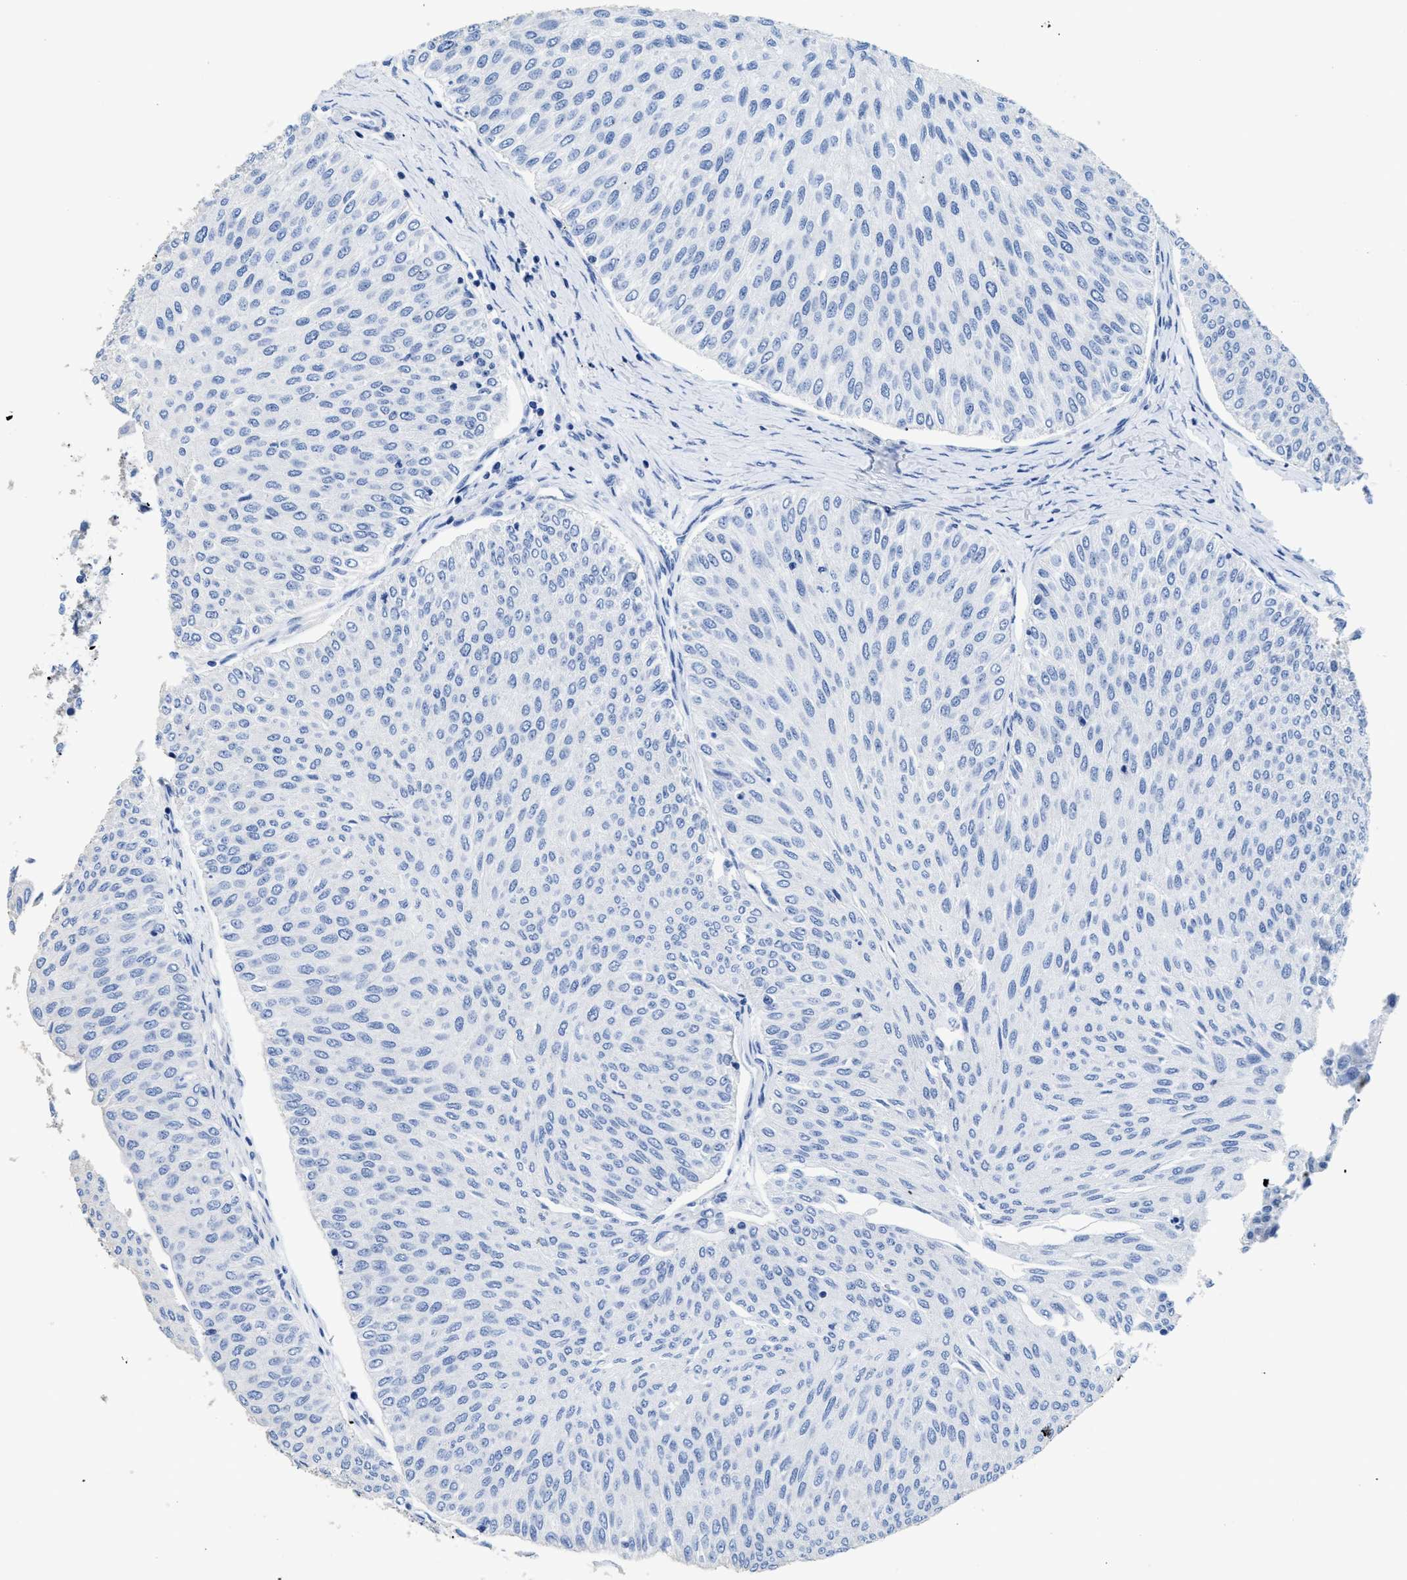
{"staining": {"intensity": "negative", "quantity": "none", "location": "none"}, "tissue": "urothelial cancer", "cell_type": "Tumor cells", "image_type": "cancer", "snomed": [{"axis": "morphology", "description": "Urothelial carcinoma, Low grade"}, {"axis": "topography", "description": "Urinary bladder"}], "caption": "Photomicrograph shows no significant protein expression in tumor cells of low-grade urothelial carcinoma.", "gene": "DLC1", "patient": {"sex": "male", "age": 78}}